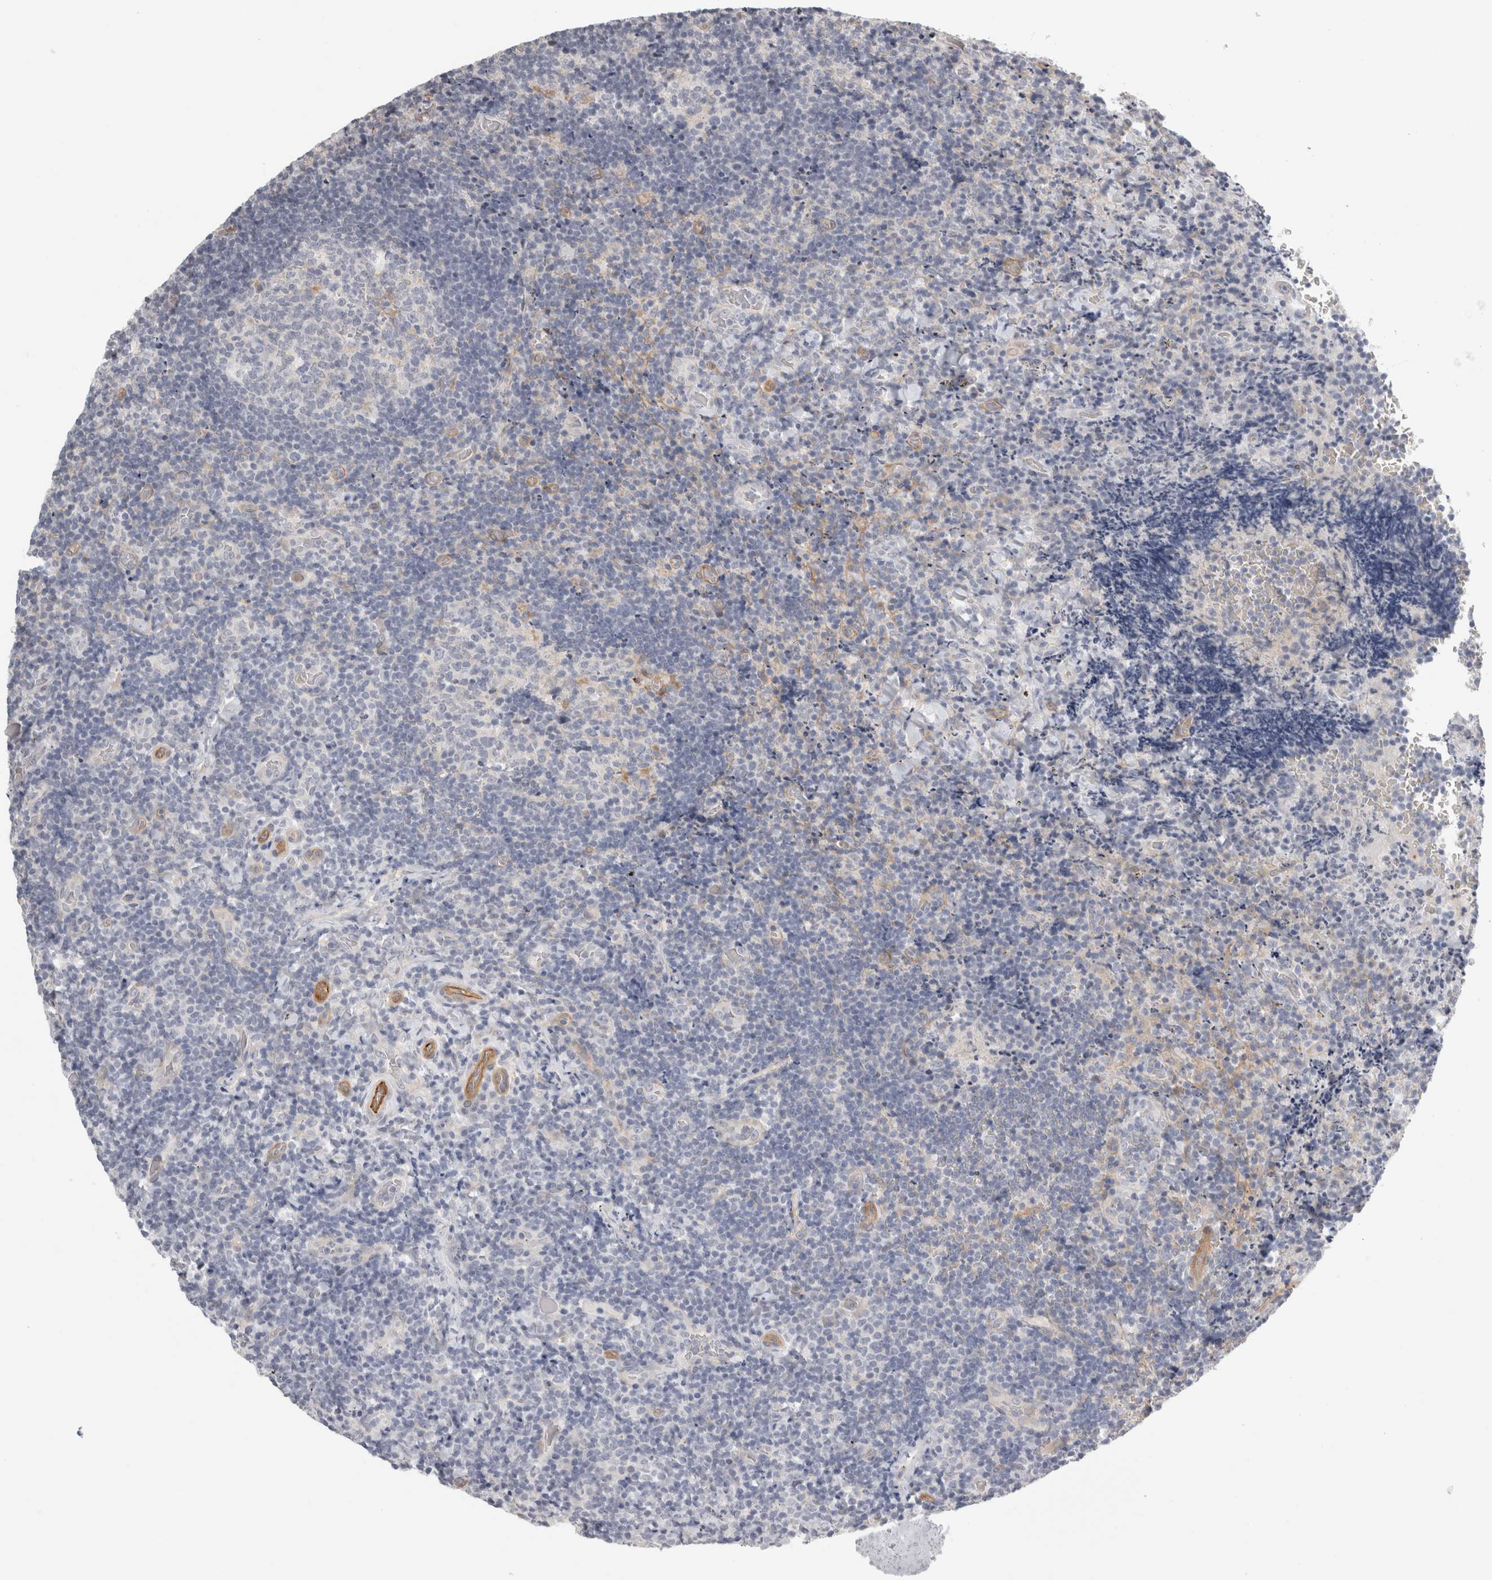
{"staining": {"intensity": "negative", "quantity": "none", "location": "none"}, "tissue": "lymphoma", "cell_type": "Tumor cells", "image_type": "cancer", "snomed": [{"axis": "morphology", "description": "Malignant lymphoma, non-Hodgkin's type, High grade"}, {"axis": "topography", "description": "Tonsil"}], "caption": "An immunohistochemistry (IHC) histopathology image of malignant lymphoma, non-Hodgkin's type (high-grade) is shown. There is no staining in tumor cells of malignant lymphoma, non-Hodgkin's type (high-grade).", "gene": "FBLIM1", "patient": {"sex": "female", "age": 36}}